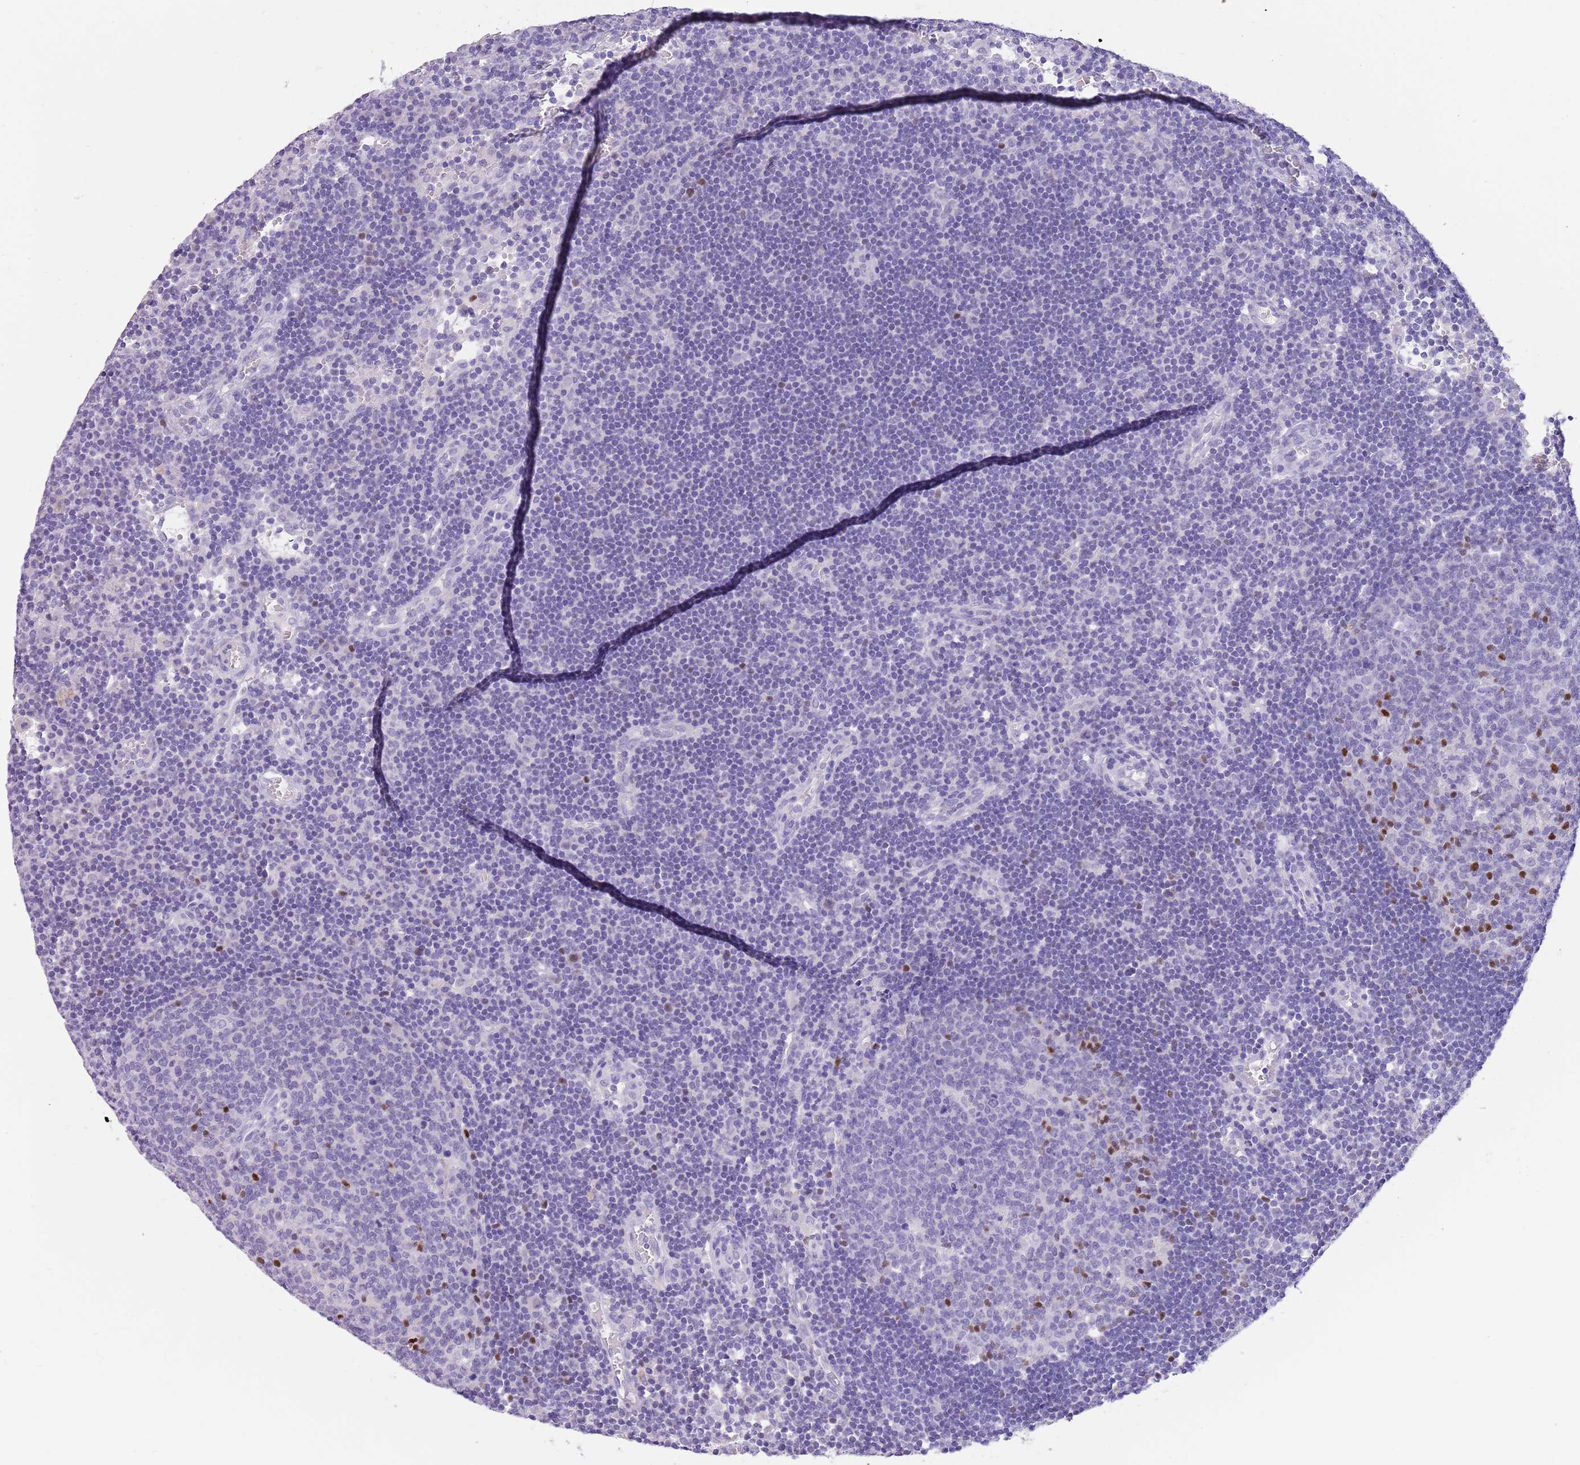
{"staining": {"intensity": "moderate", "quantity": "<25%", "location": "nuclear"}, "tissue": "lymph node", "cell_type": "Germinal center cells", "image_type": "normal", "snomed": [{"axis": "morphology", "description": "Normal tissue, NOS"}, {"axis": "topography", "description": "Lymph node"}], "caption": "The immunohistochemical stain shows moderate nuclear expression in germinal center cells of unremarkable lymph node. The protein of interest is shown in brown color, while the nuclei are stained blue.", "gene": "TOX2", "patient": {"sex": "male", "age": 62}}